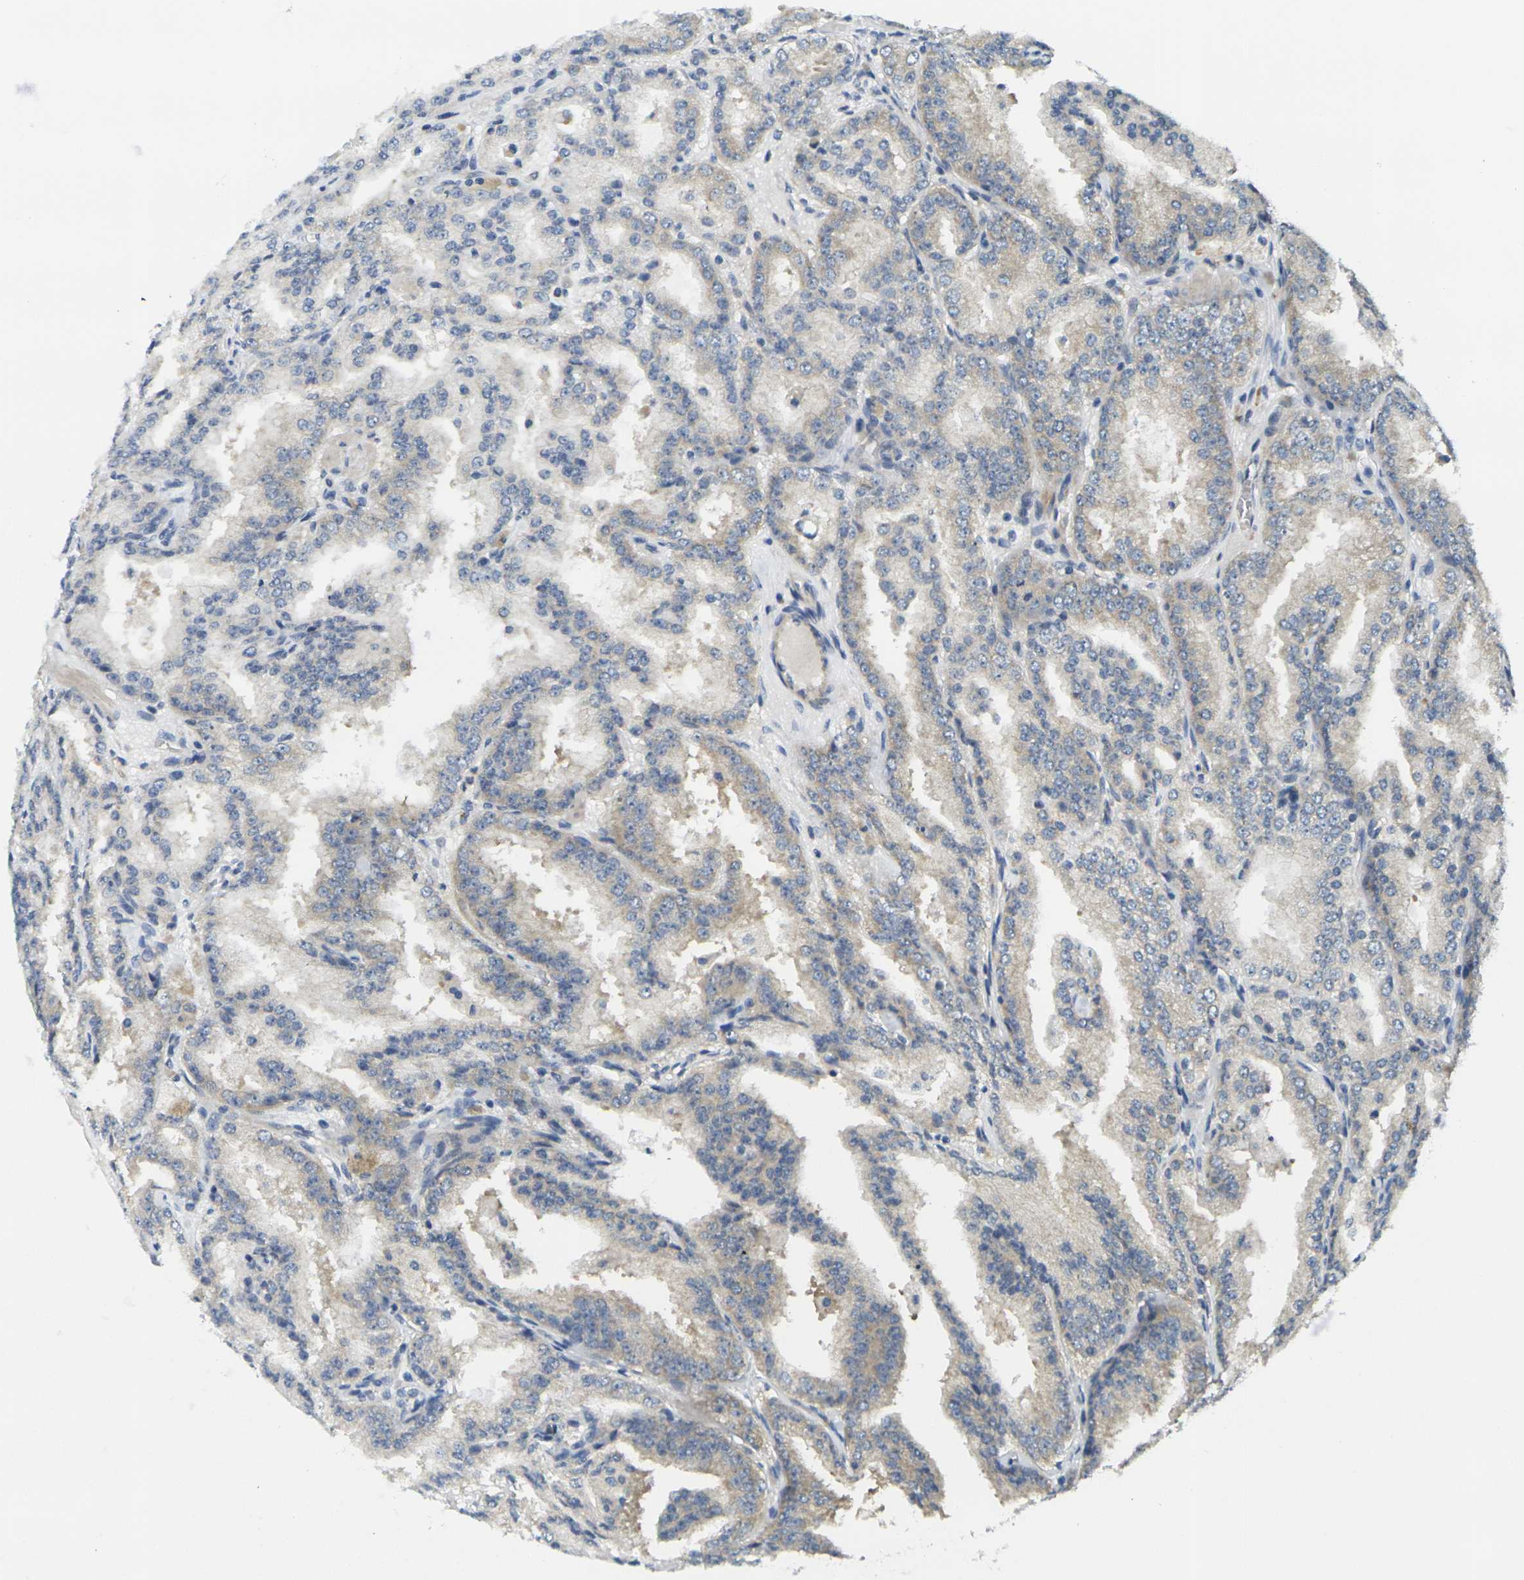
{"staining": {"intensity": "weak", "quantity": "<25%", "location": "cytoplasmic/membranous"}, "tissue": "prostate cancer", "cell_type": "Tumor cells", "image_type": "cancer", "snomed": [{"axis": "morphology", "description": "Adenocarcinoma, High grade"}, {"axis": "topography", "description": "Prostate"}], "caption": "Tumor cells show no significant positivity in prostate cancer (high-grade adenocarcinoma).", "gene": "MINAR2", "patient": {"sex": "male", "age": 61}}